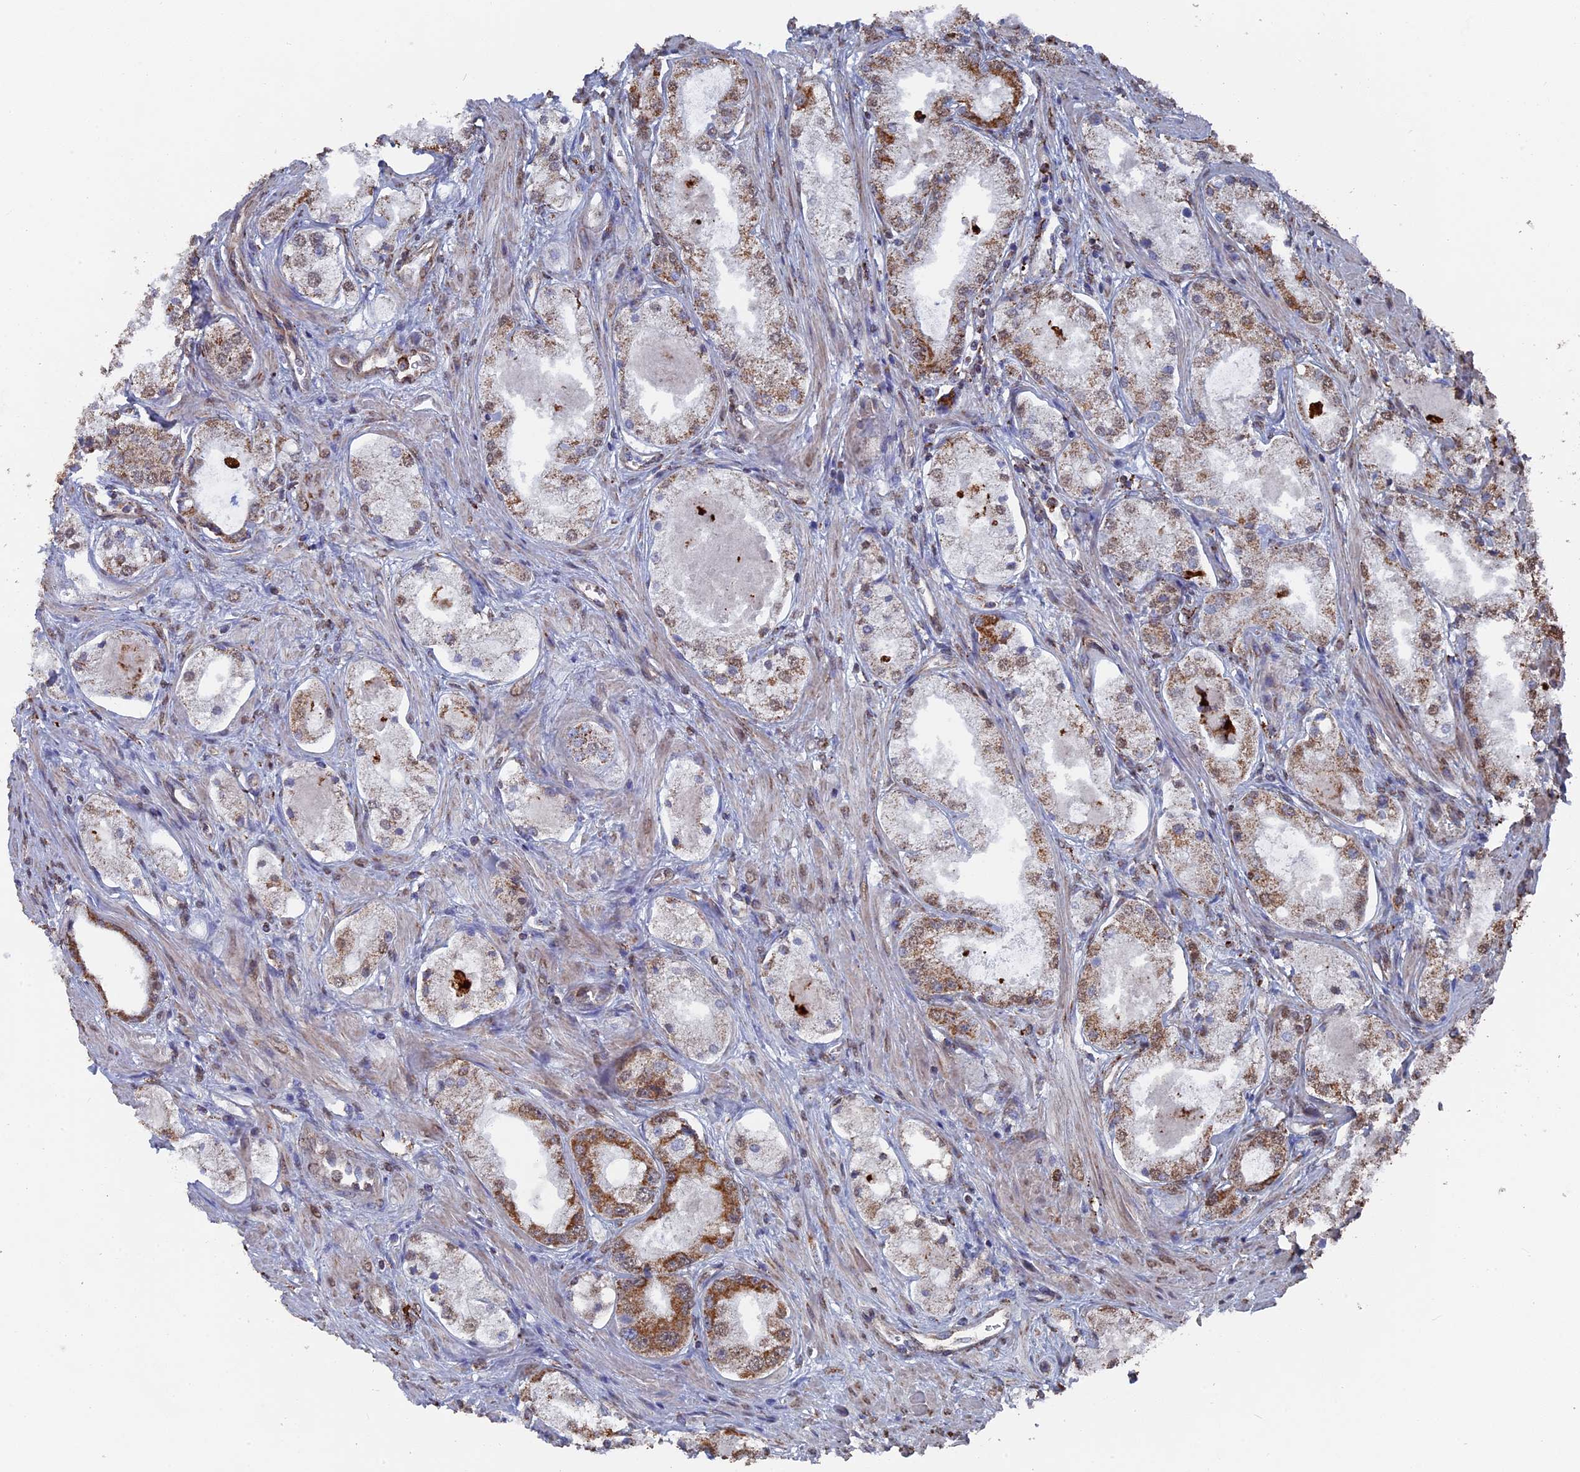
{"staining": {"intensity": "moderate", "quantity": "25%-75%", "location": "cytoplasmic/membranous"}, "tissue": "prostate cancer", "cell_type": "Tumor cells", "image_type": "cancer", "snomed": [{"axis": "morphology", "description": "Adenocarcinoma, Low grade"}, {"axis": "topography", "description": "Prostate"}], "caption": "An image of prostate cancer stained for a protein reveals moderate cytoplasmic/membranous brown staining in tumor cells.", "gene": "SMG9", "patient": {"sex": "male", "age": 68}}